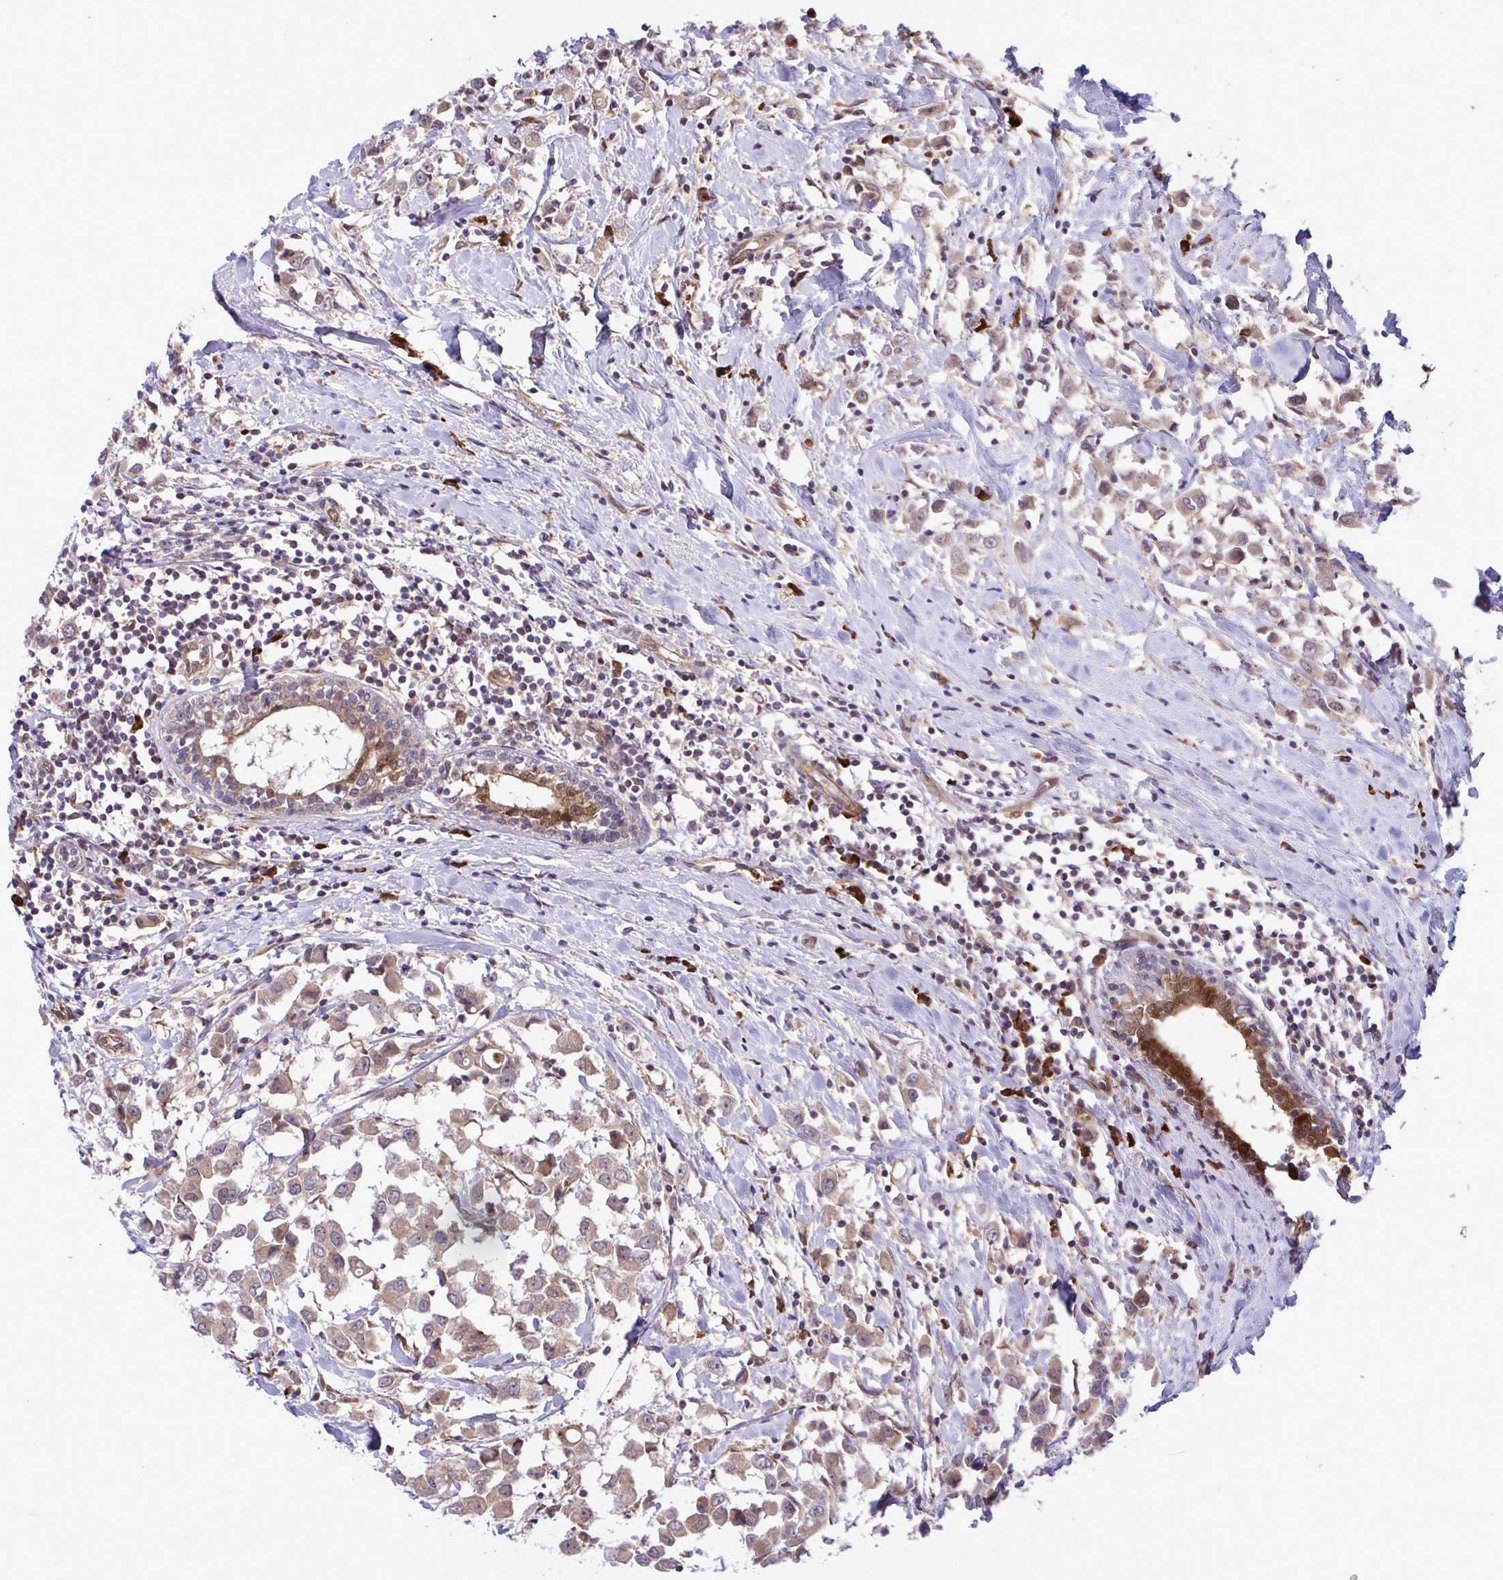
{"staining": {"intensity": "moderate", "quantity": ">75%", "location": "cytoplasmic/membranous,nuclear"}, "tissue": "breast cancer", "cell_type": "Tumor cells", "image_type": "cancer", "snomed": [{"axis": "morphology", "description": "Duct carcinoma"}, {"axis": "topography", "description": "Breast"}], "caption": "There is medium levels of moderate cytoplasmic/membranous and nuclear staining in tumor cells of breast cancer (infiltrating ductal carcinoma), as demonstrated by immunohistochemical staining (brown color).", "gene": "CMPK1", "patient": {"sex": "female", "age": 61}}